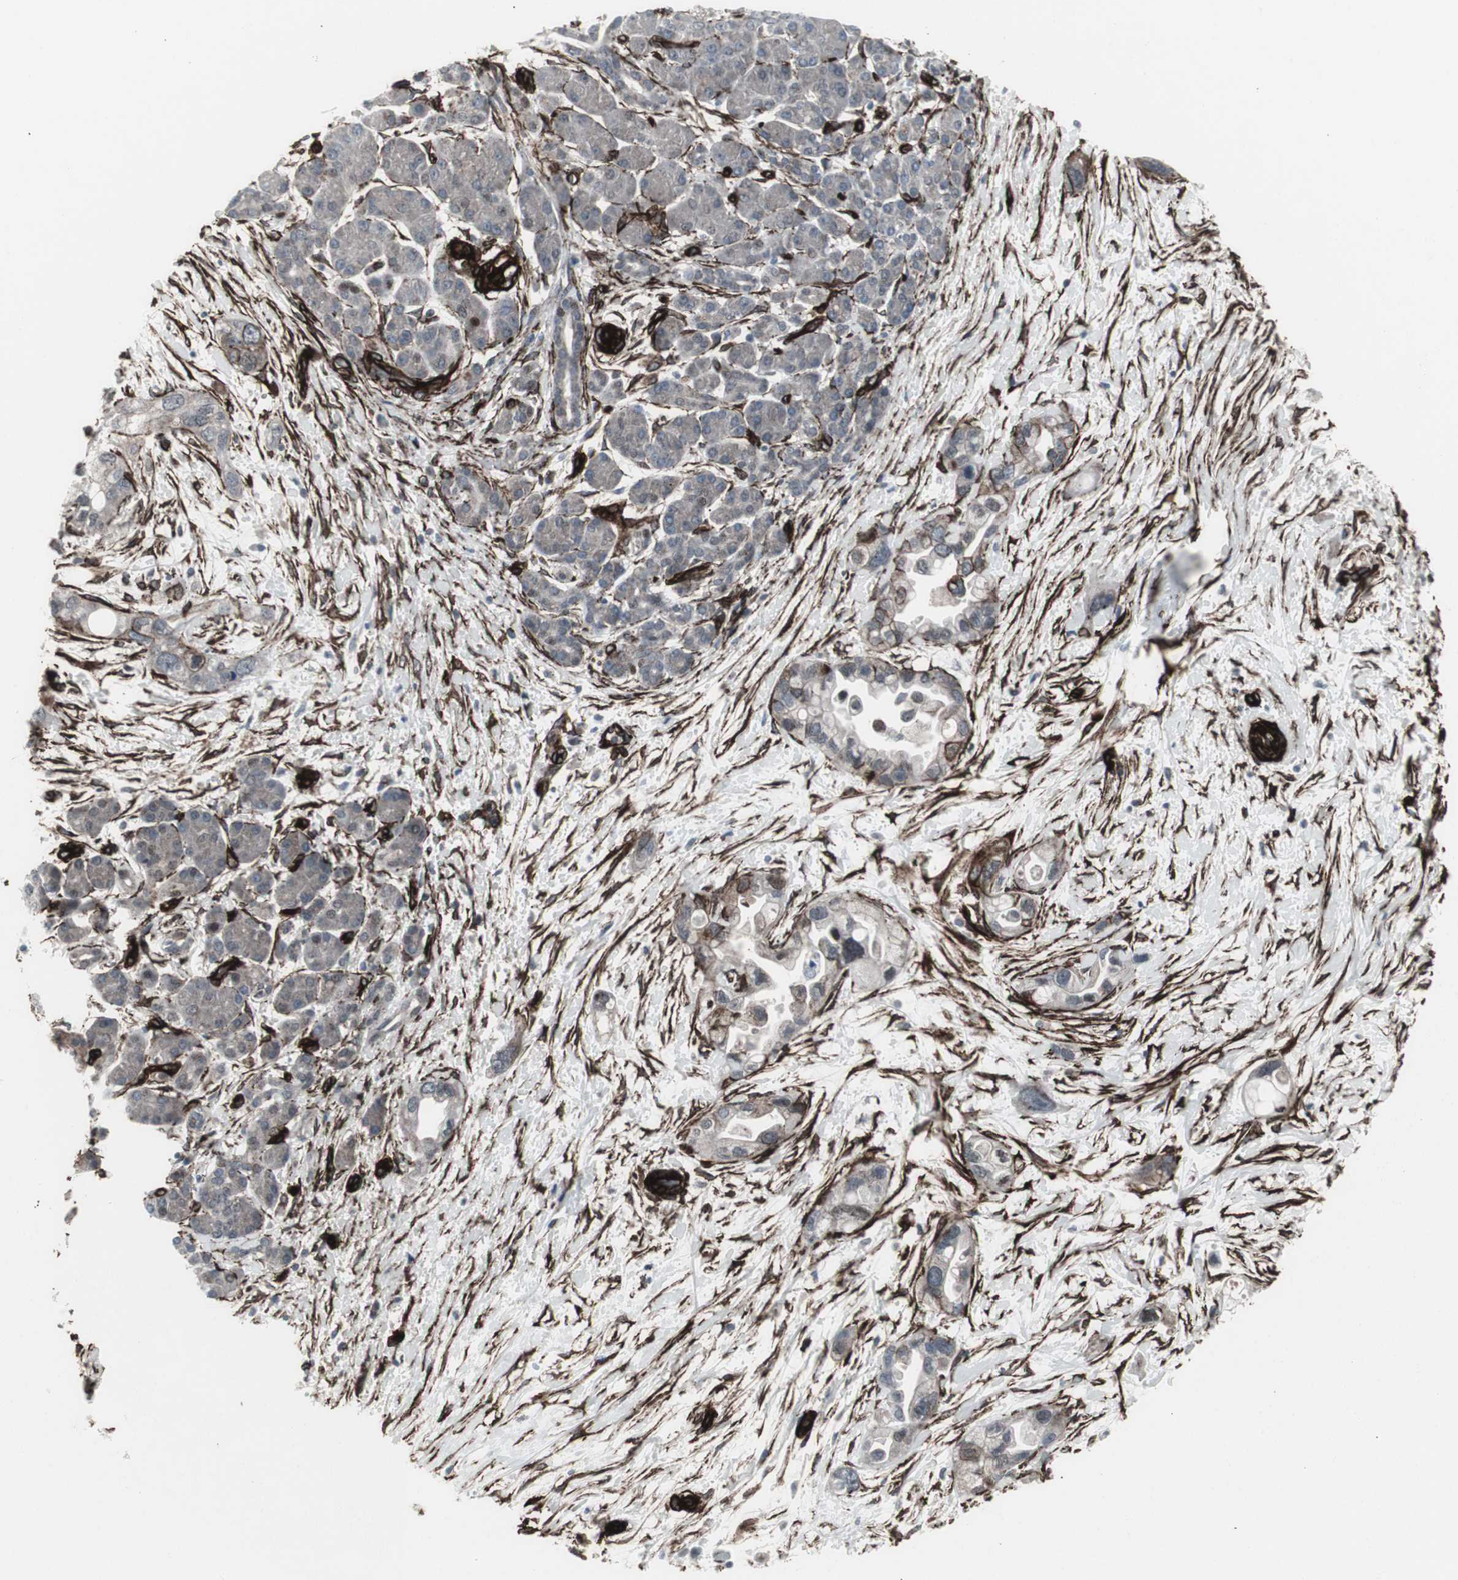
{"staining": {"intensity": "negative", "quantity": "none", "location": "none"}, "tissue": "pancreatic cancer", "cell_type": "Tumor cells", "image_type": "cancer", "snomed": [{"axis": "morphology", "description": "Adenocarcinoma, NOS"}, {"axis": "topography", "description": "Pancreas"}], "caption": "DAB (3,3'-diaminobenzidine) immunohistochemical staining of human pancreatic cancer exhibits no significant staining in tumor cells.", "gene": "PDGFA", "patient": {"sex": "female", "age": 77}}